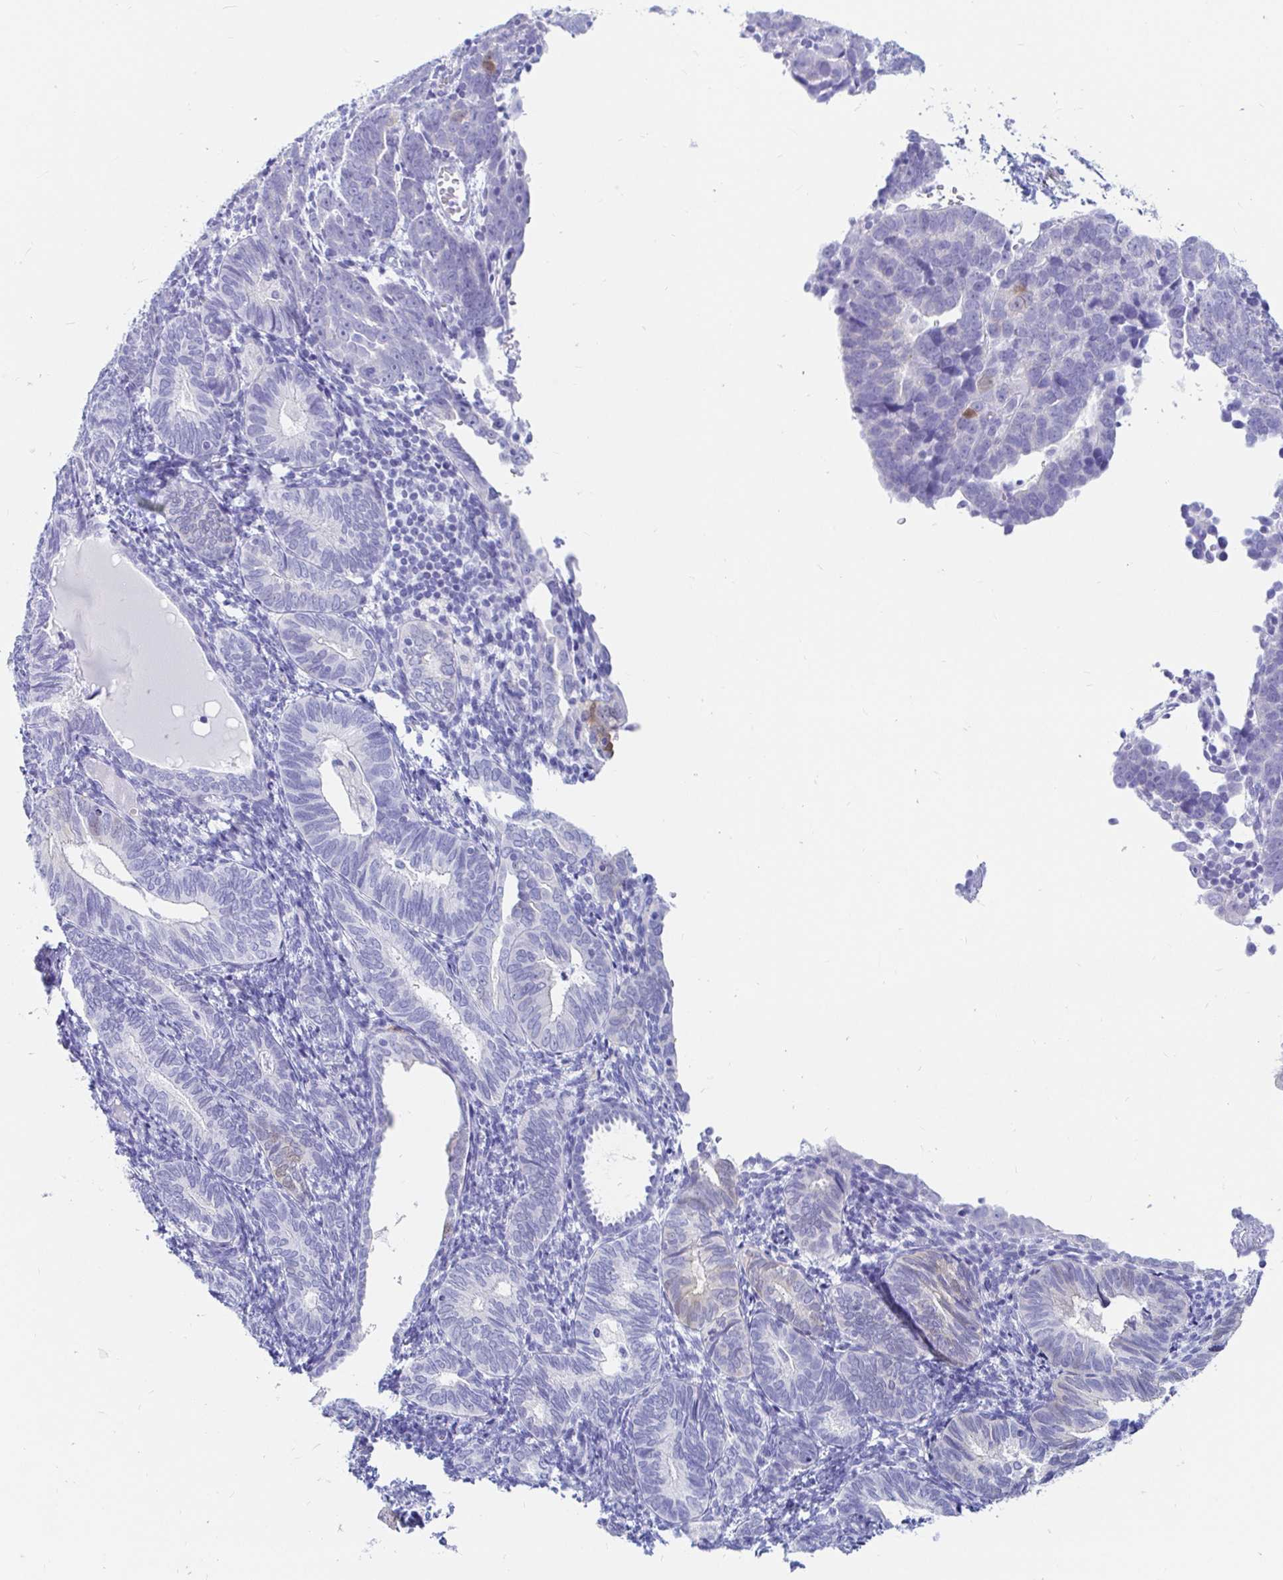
{"staining": {"intensity": "moderate", "quantity": "<25%", "location": "cytoplasmic/membranous,nuclear"}, "tissue": "endometrial cancer", "cell_type": "Tumor cells", "image_type": "cancer", "snomed": [{"axis": "morphology", "description": "Adenocarcinoma, NOS"}, {"axis": "topography", "description": "Endometrium"}], "caption": "The immunohistochemical stain shows moderate cytoplasmic/membranous and nuclear positivity in tumor cells of endometrial adenocarcinoma tissue.", "gene": "PPP1R1B", "patient": {"sex": "female", "age": 82}}